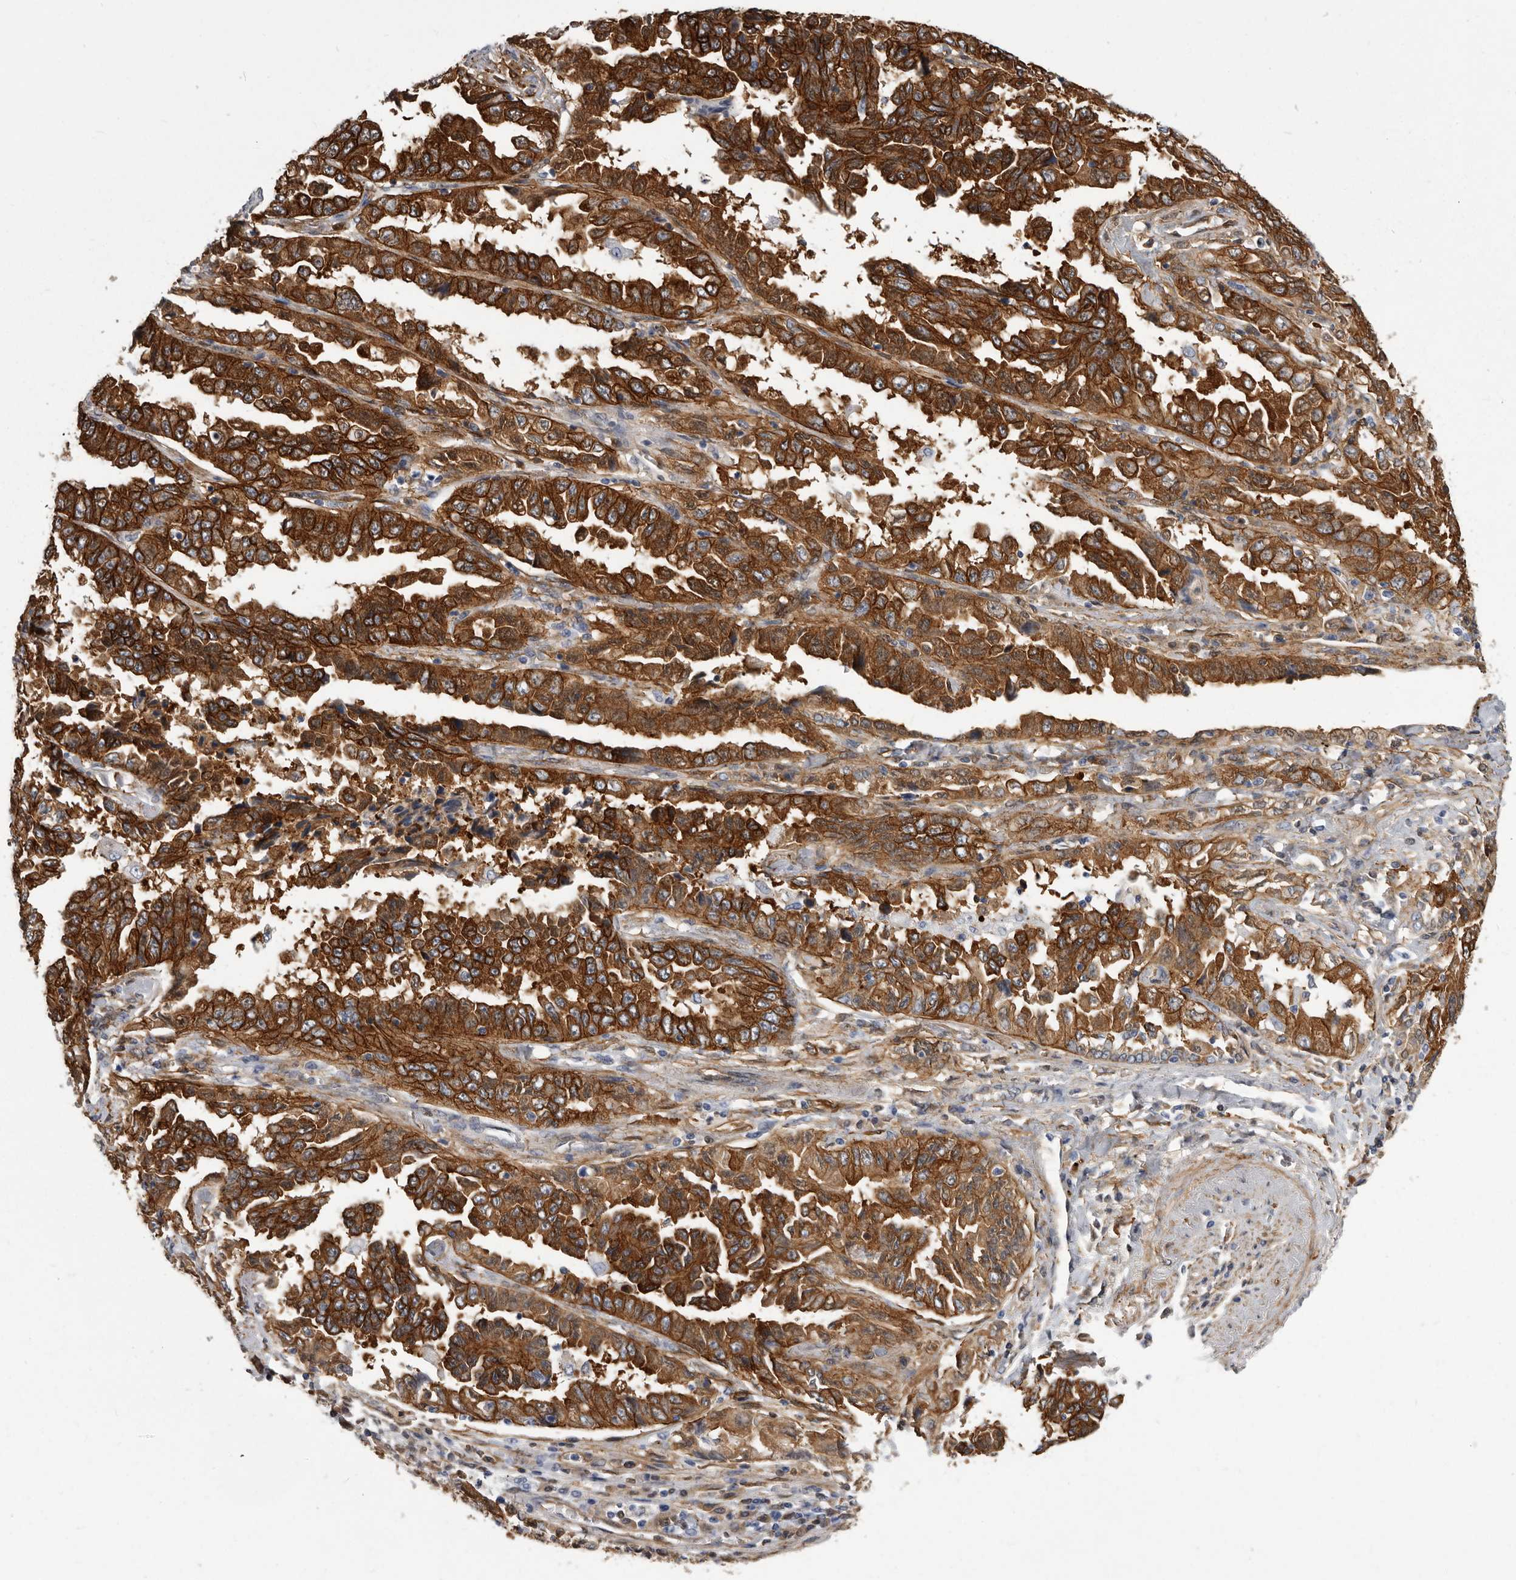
{"staining": {"intensity": "strong", "quantity": ">75%", "location": "cytoplasmic/membranous"}, "tissue": "lung cancer", "cell_type": "Tumor cells", "image_type": "cancer", "snomed": [{"axis": "morphology", "description": "Adenocarcinoma, NOS"}, {"axis": "topography", "description": "Lung"}], "caption": "A photomicrograph showing strong cytoplasmic/membranous staining in approximately >75% of tumor cells in lung cancer, as visualized by brown immunohistochemical staining.", "gene": "ENAH", "patient": {"sex": "female", "age": 51}}